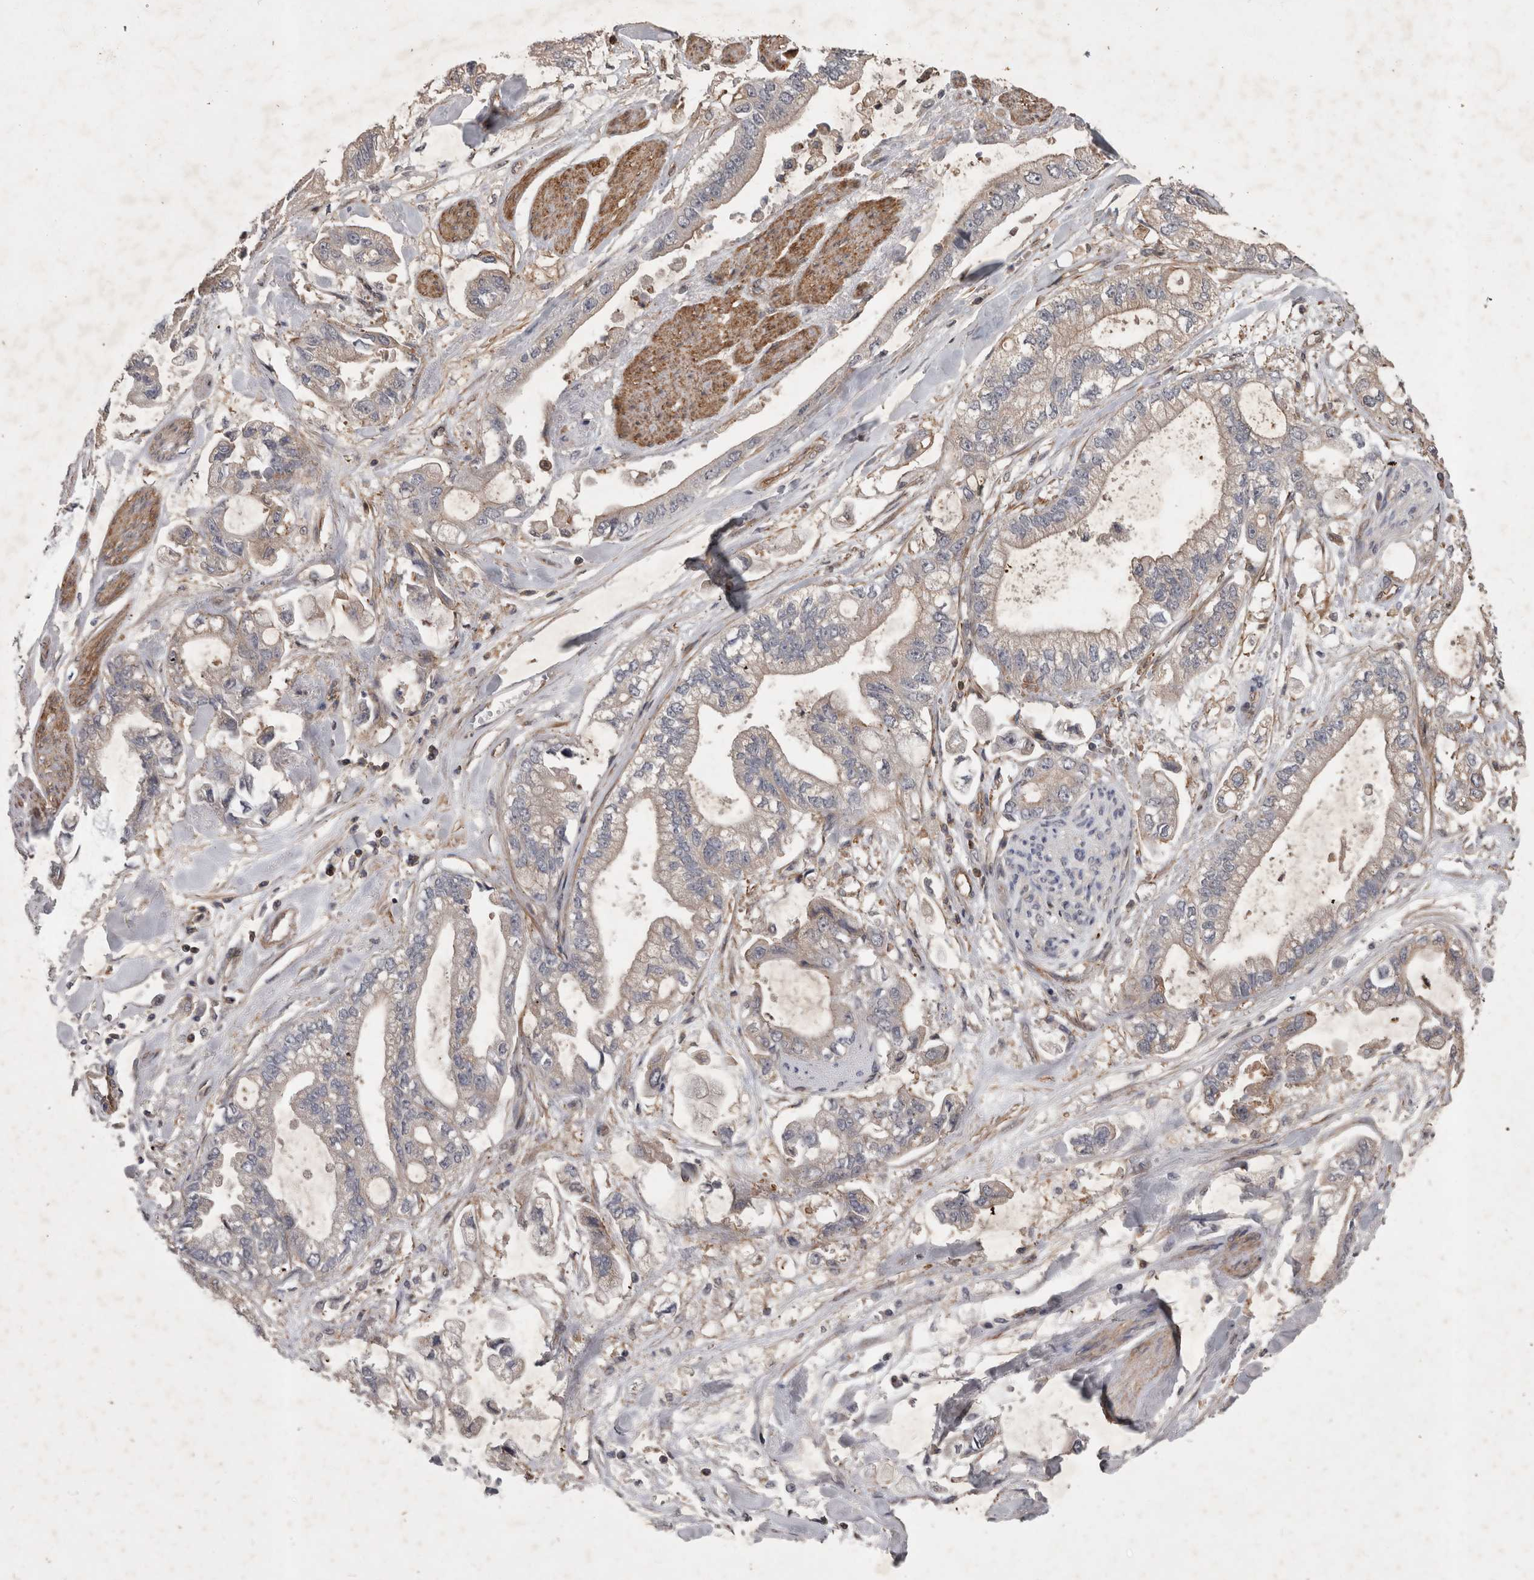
{"staining": {"intensity": "weak", "quantity": "<25%", "location": "cytoplasmic/membranous"}, "tissue": "stomach cancer", "cell_type": "Tumor cells", "image_type": "cancer", "snomed": [{"axis": "morphology", "description": "Normal tissue, NOS"}, {"axis": "morphology", "description": "Adenocarcinoma, NOS"}, {"axis": "topography", "description": "Stomach"}], "caption": "Tumor cells are negative for protein expression in human stomach cancer.", "gene": "SPATA48", "patient": {"sex": "male", "age": 62}}